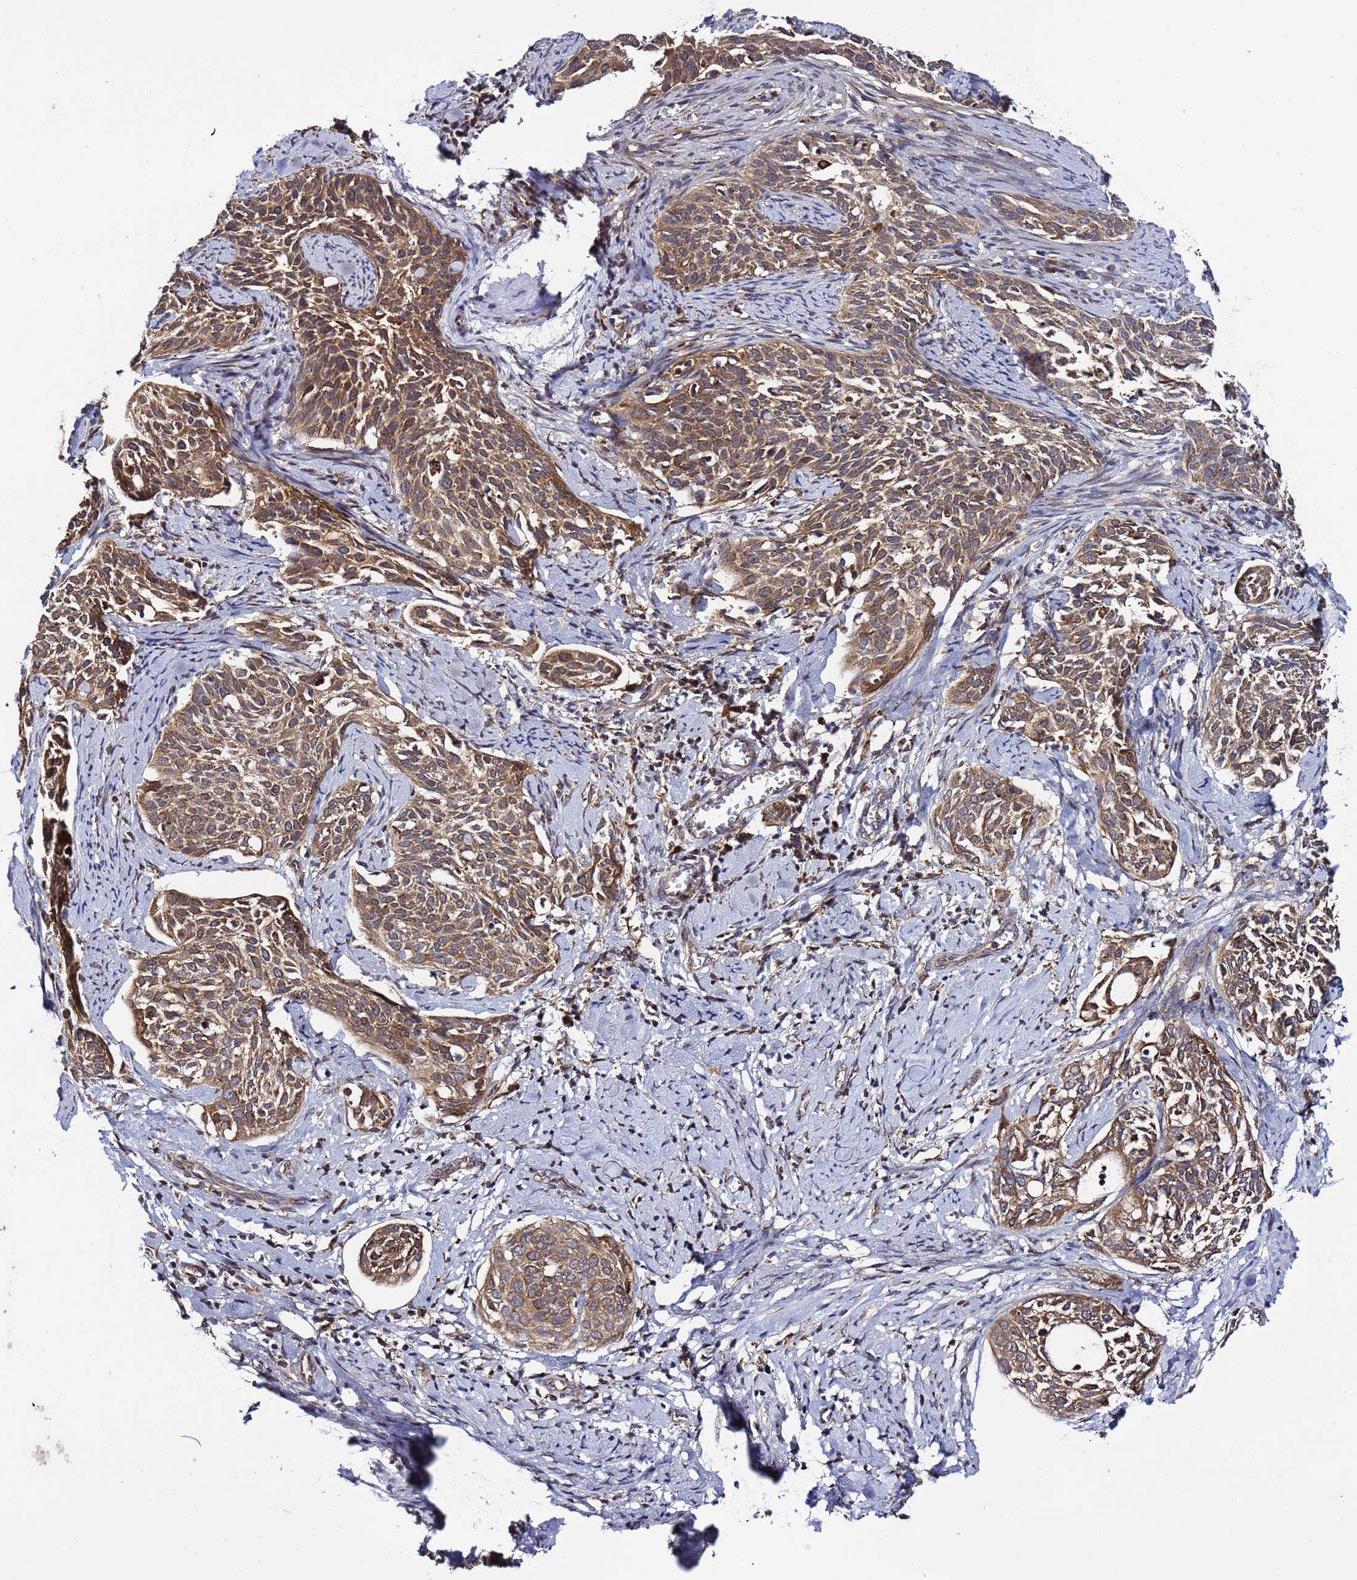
{"staining": {"intensity": "moderate", "quantity": ">75%", "location": "cytoplasmic/membranous"}, "tissue": "cervical cancer", "cell_type": "Tumor cells", "image_type": "cancer", "snomed": [{"axis": "morphology", "description": "Squamous cell carcinoma, NOS"}, {"axis": "topography", "description": "Cervix"}], "caption": "Squamous cell carcinoma (cervical) stained for a protein (brown) reveals moderate cytoplasmic/membranous positive staining in approximately >75% of tumor cells.", "gene": "TMEM176B", "patient": {"sex": "female", "age": 44}}